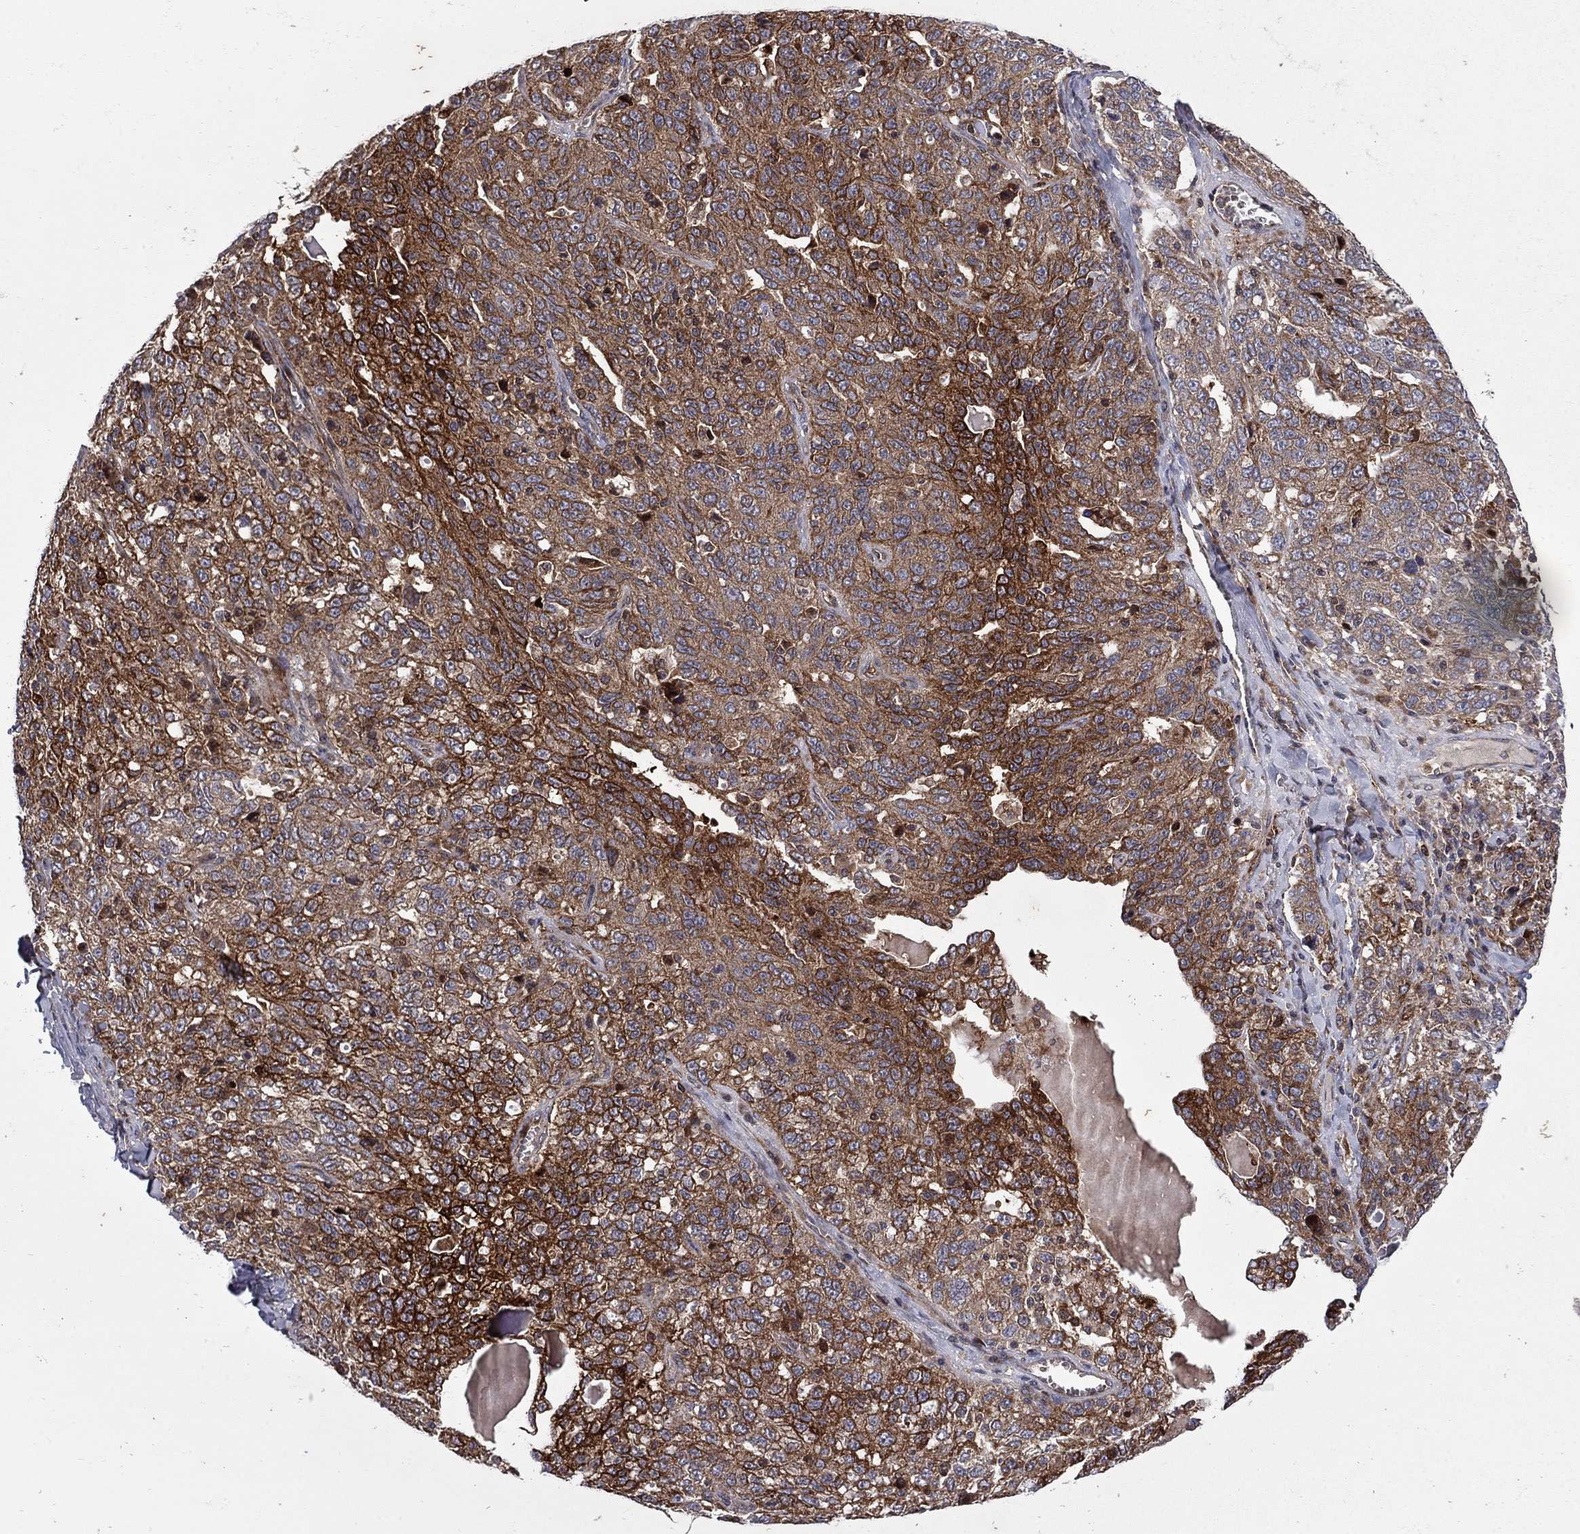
{"staining": {"intensity": "strong", "quantity": "25%-75%", "location": "cytoplasmic/membranous"}, "tissue": "ovarian cancer", "cell_type": "Tumor cells", "image_type": "cancer", "snomed": [{"axis": "morphology", "description": "Cystadenocarcinoma, serous, NOS"}, {"axis": "topography", "description": "Ovary"}], "caption": "Serous cystadenocarcinoma (ovarian) stained with a brown dye shows strong cytoplasmic/membranous positive expression in about 25%-75% of tumor cells.", "gene": "HDAC4", "patient": {"sex": "female", "age": 71}}